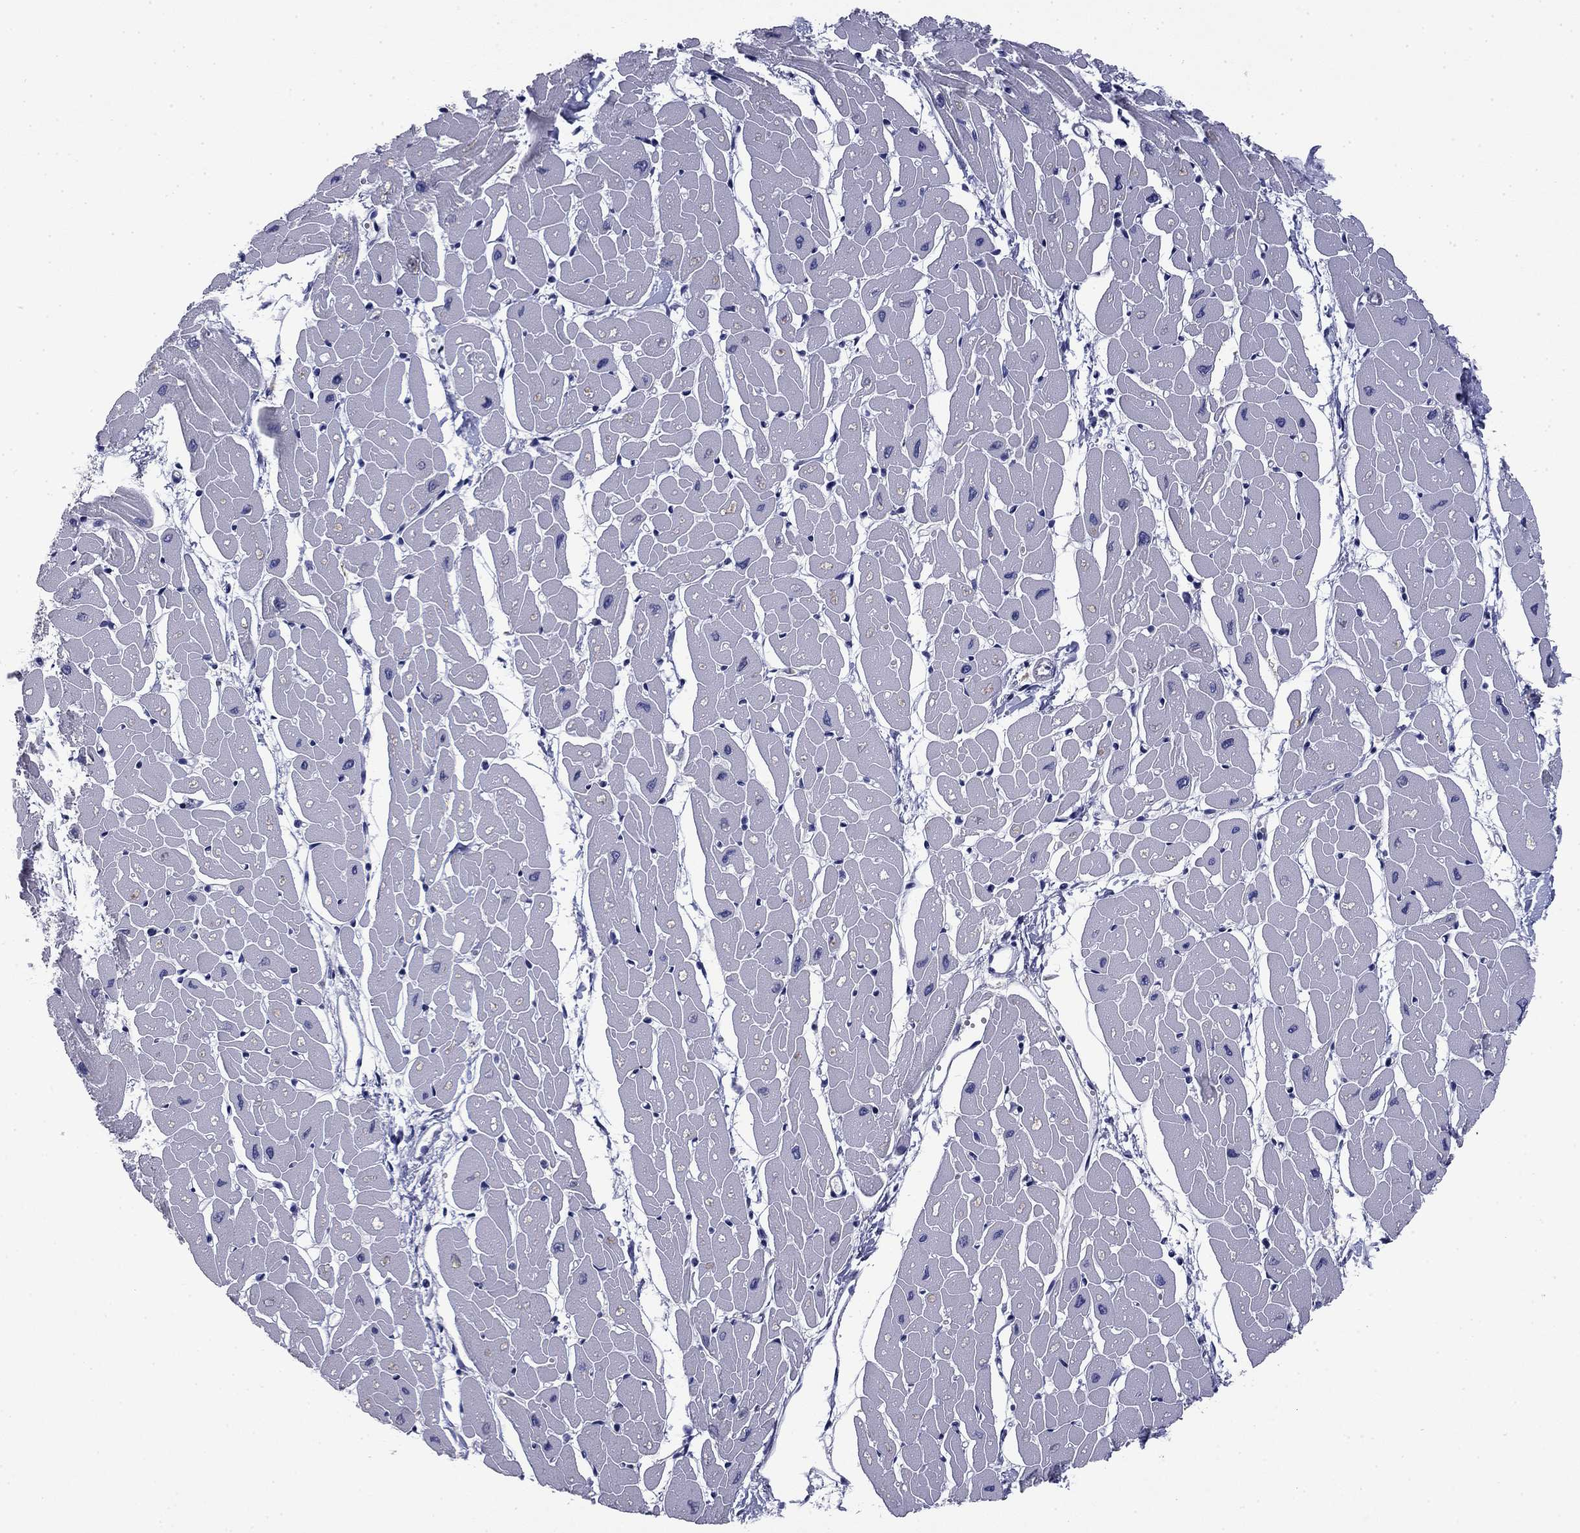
{"staining": {"intensity": "negative", "quantity": "none", "location": "none"}, "tissue": "heart muscle", "cell_type": "Cardiomyocytes", "image_type": "normal", "snomed": [{"axis": "morphology", "description": "Normal tissue, NOS"}, {"axis": "topography", "description": "Heart"}], "caption": "Immunohistochemical staining of unremarkable heart muscle shows no significant staining in cardiomyocytes.", "gene": "BCL2L14", "patient": {"sex": "male", "age": 57}}